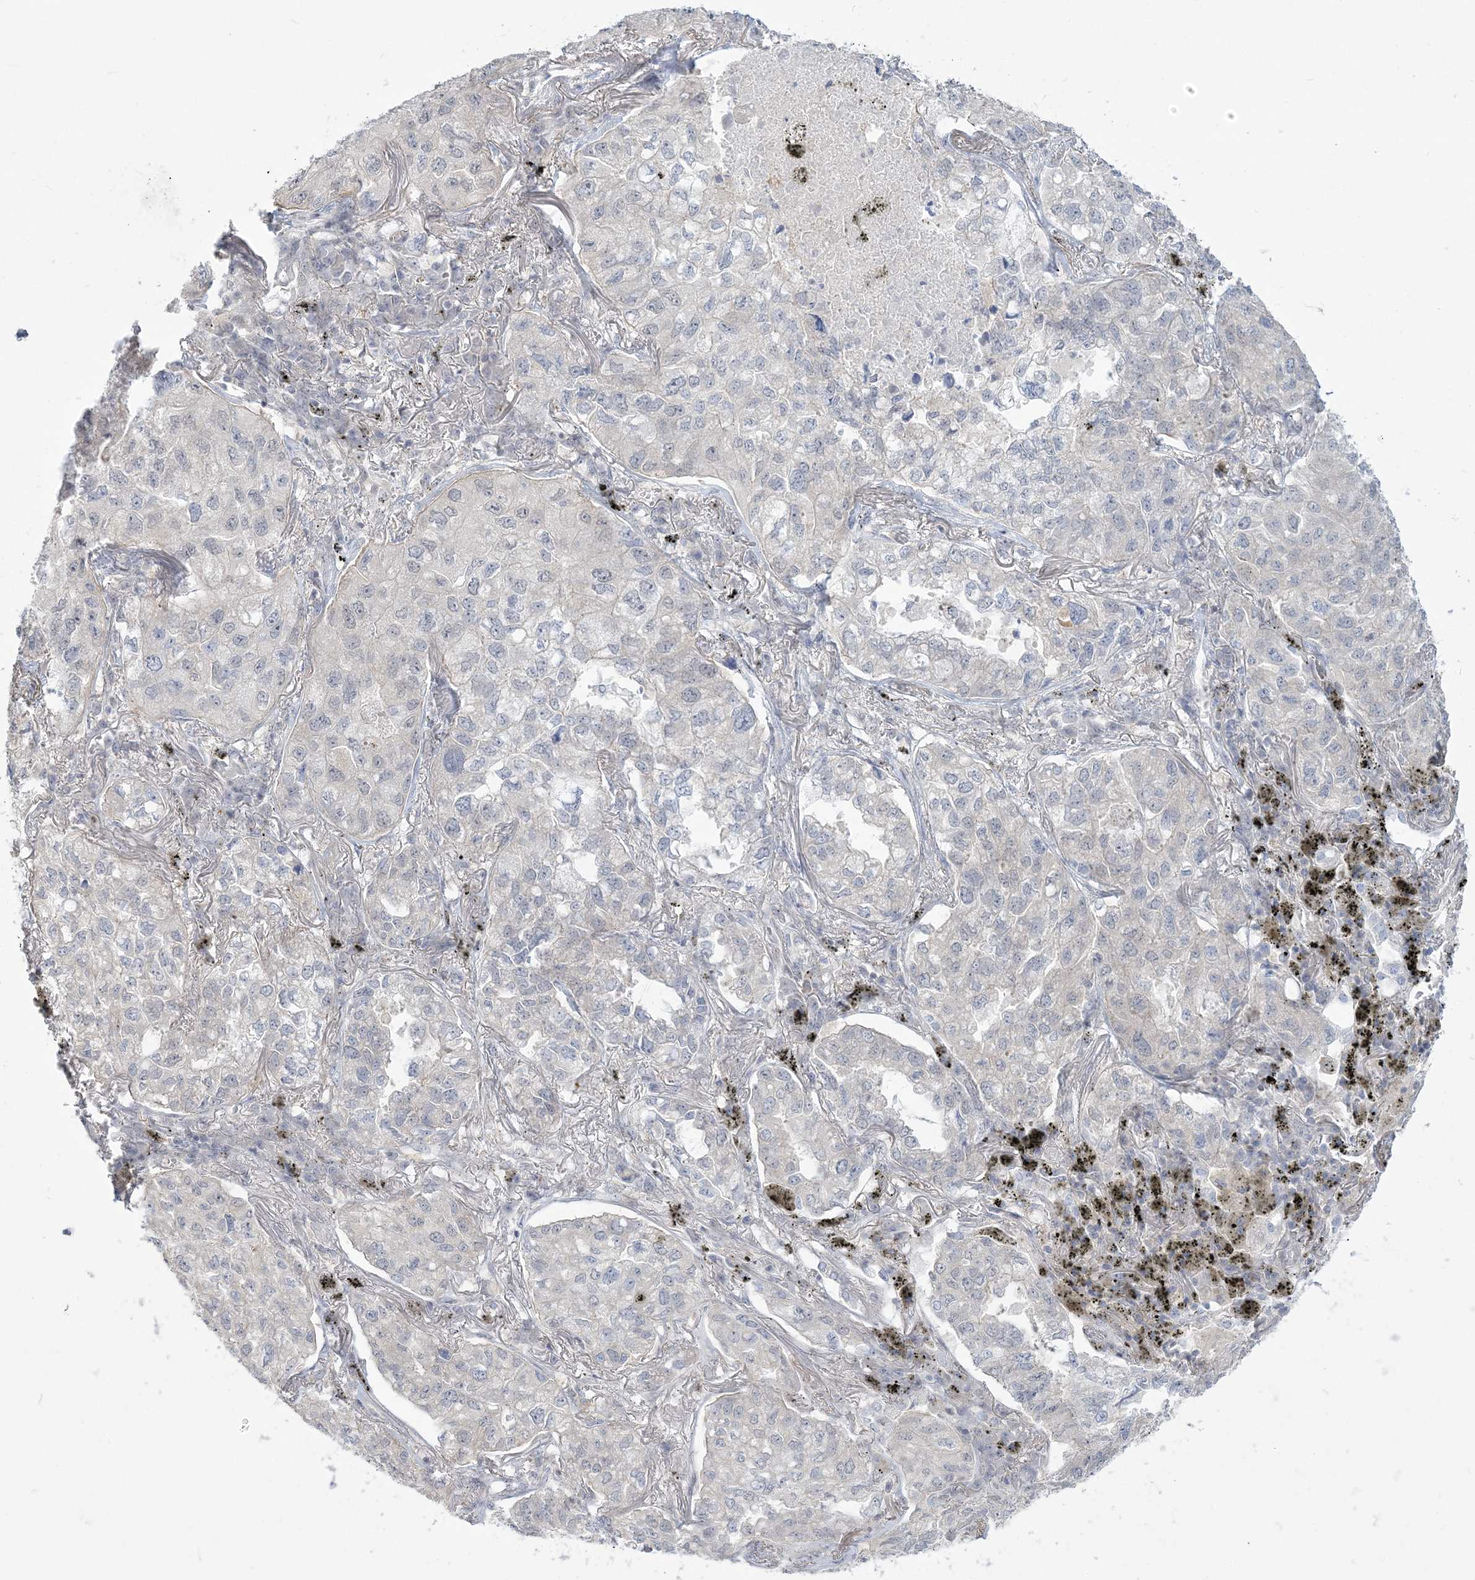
{"staining": {"intensity": "weak", "quantity": "25%-75%", "location": "cytoplasmic/membranous"}, "tissue": "lung cancer", "cell_type": "Tumor cells", "image_type": "cancer", "snomed": [{"axis": "morphology", "description": "Adenocarcinoma, NOS"}, {"axis": "topography", "description": "Lung"}], "caption": "A micrograph showing weak cytoplasmic/membranous staining in about 25%-75% of tumor cells in adenocarcinoma (lung), as visualized by brown immunohistochemical staining.", "gene": "ANKS1A", "patient": {"sex": "male", "age": 65}}